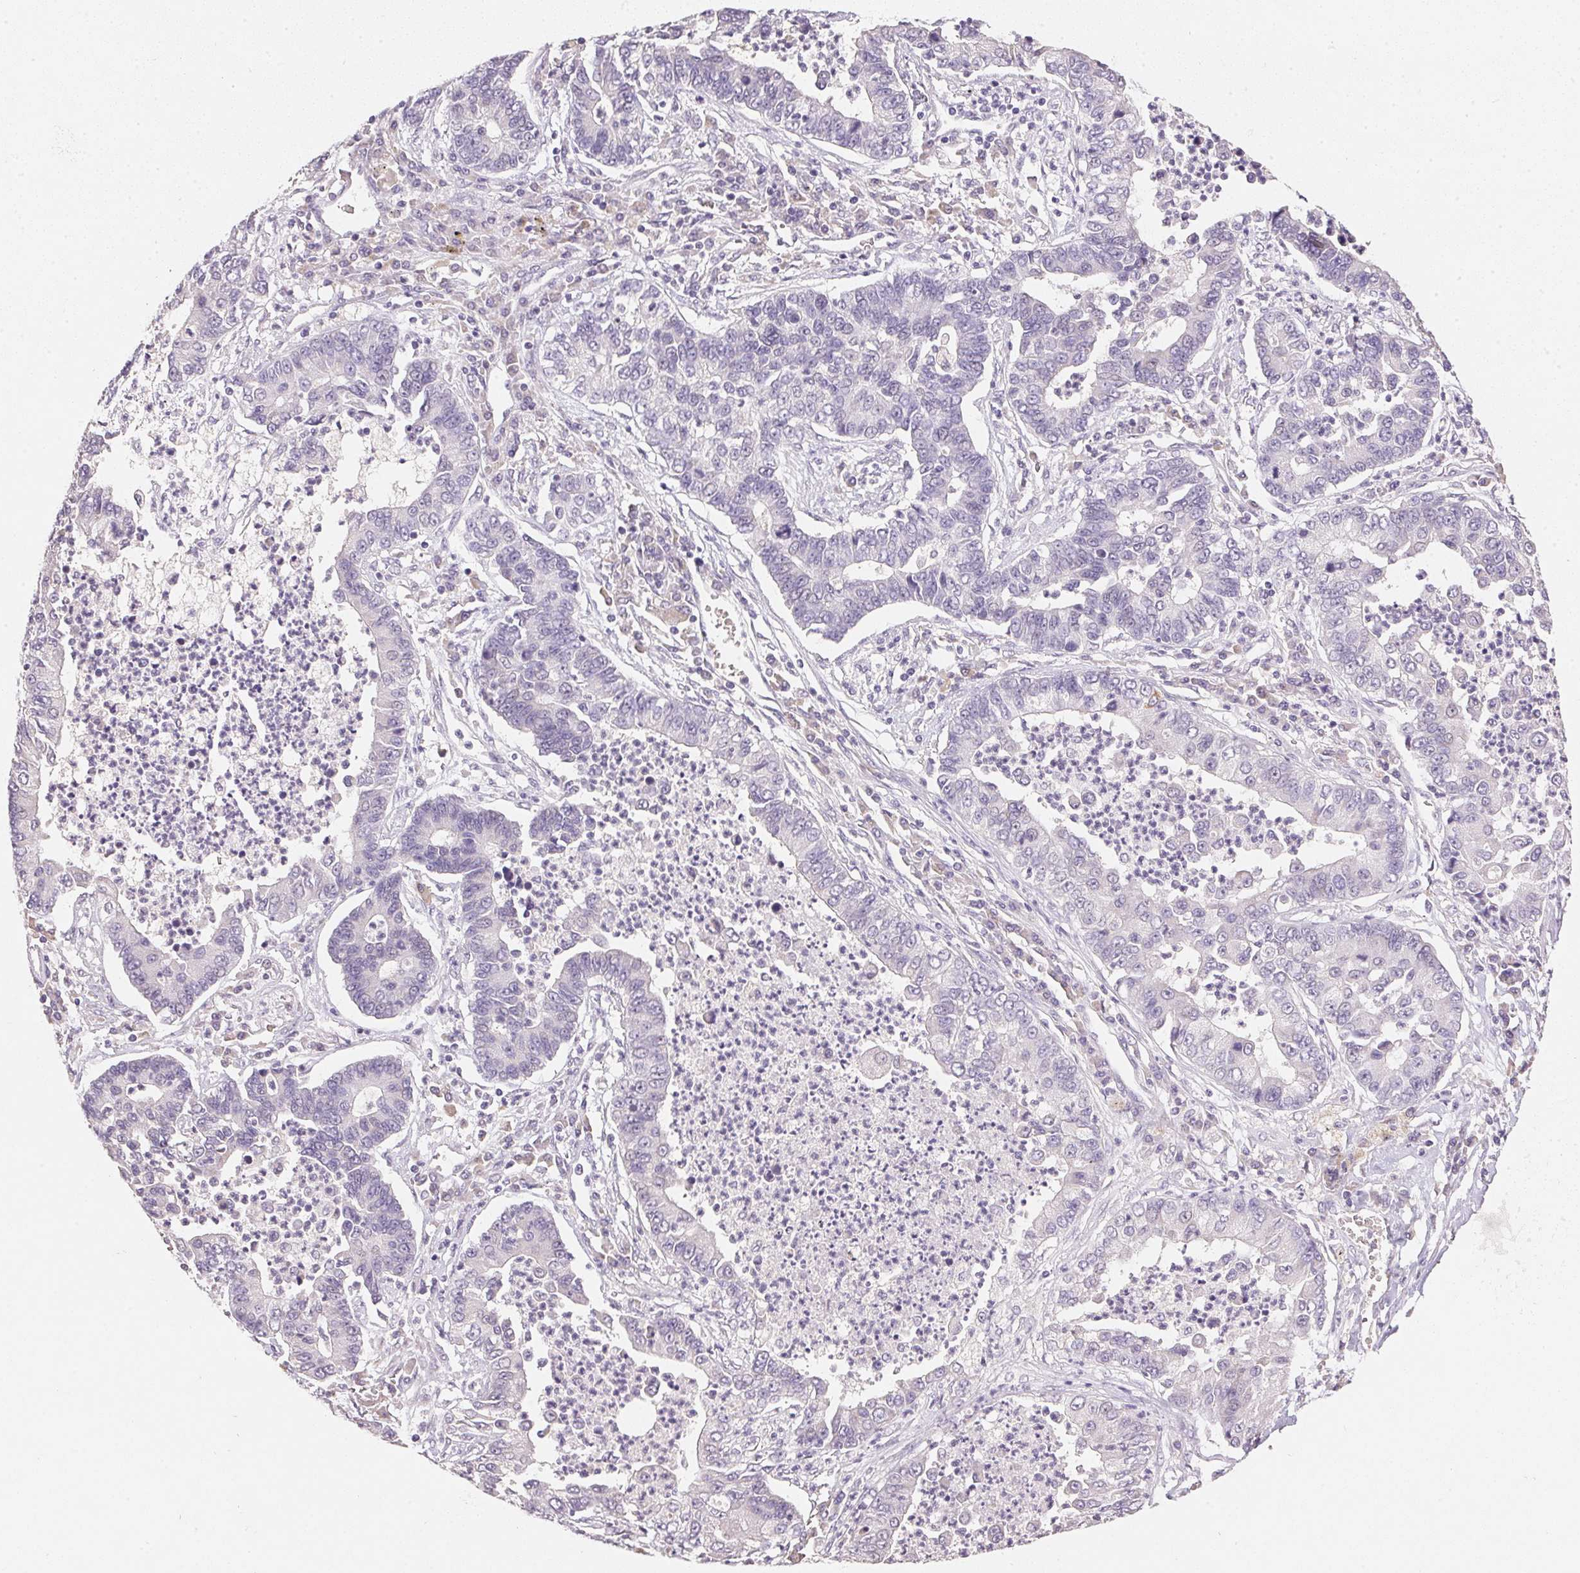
{"staining": {"intensity": "negative", "quantity": "none", "location": "none"}, "tissue": "lung cancer", "cell_type": "Tumor cells", "image_type": "cancer", "snomed": [{"axis": "morphology", "description": "Adenocarcinoma, NOS"}, {"axis": "topography", "description": "Lung"}], "caption": "Human adenocarcinoma (lung) stained for a protein using IHC displays no positivity in tumor cells.", "gene": "DHCR24", "patient": {"sex": "female", "age": 57}}